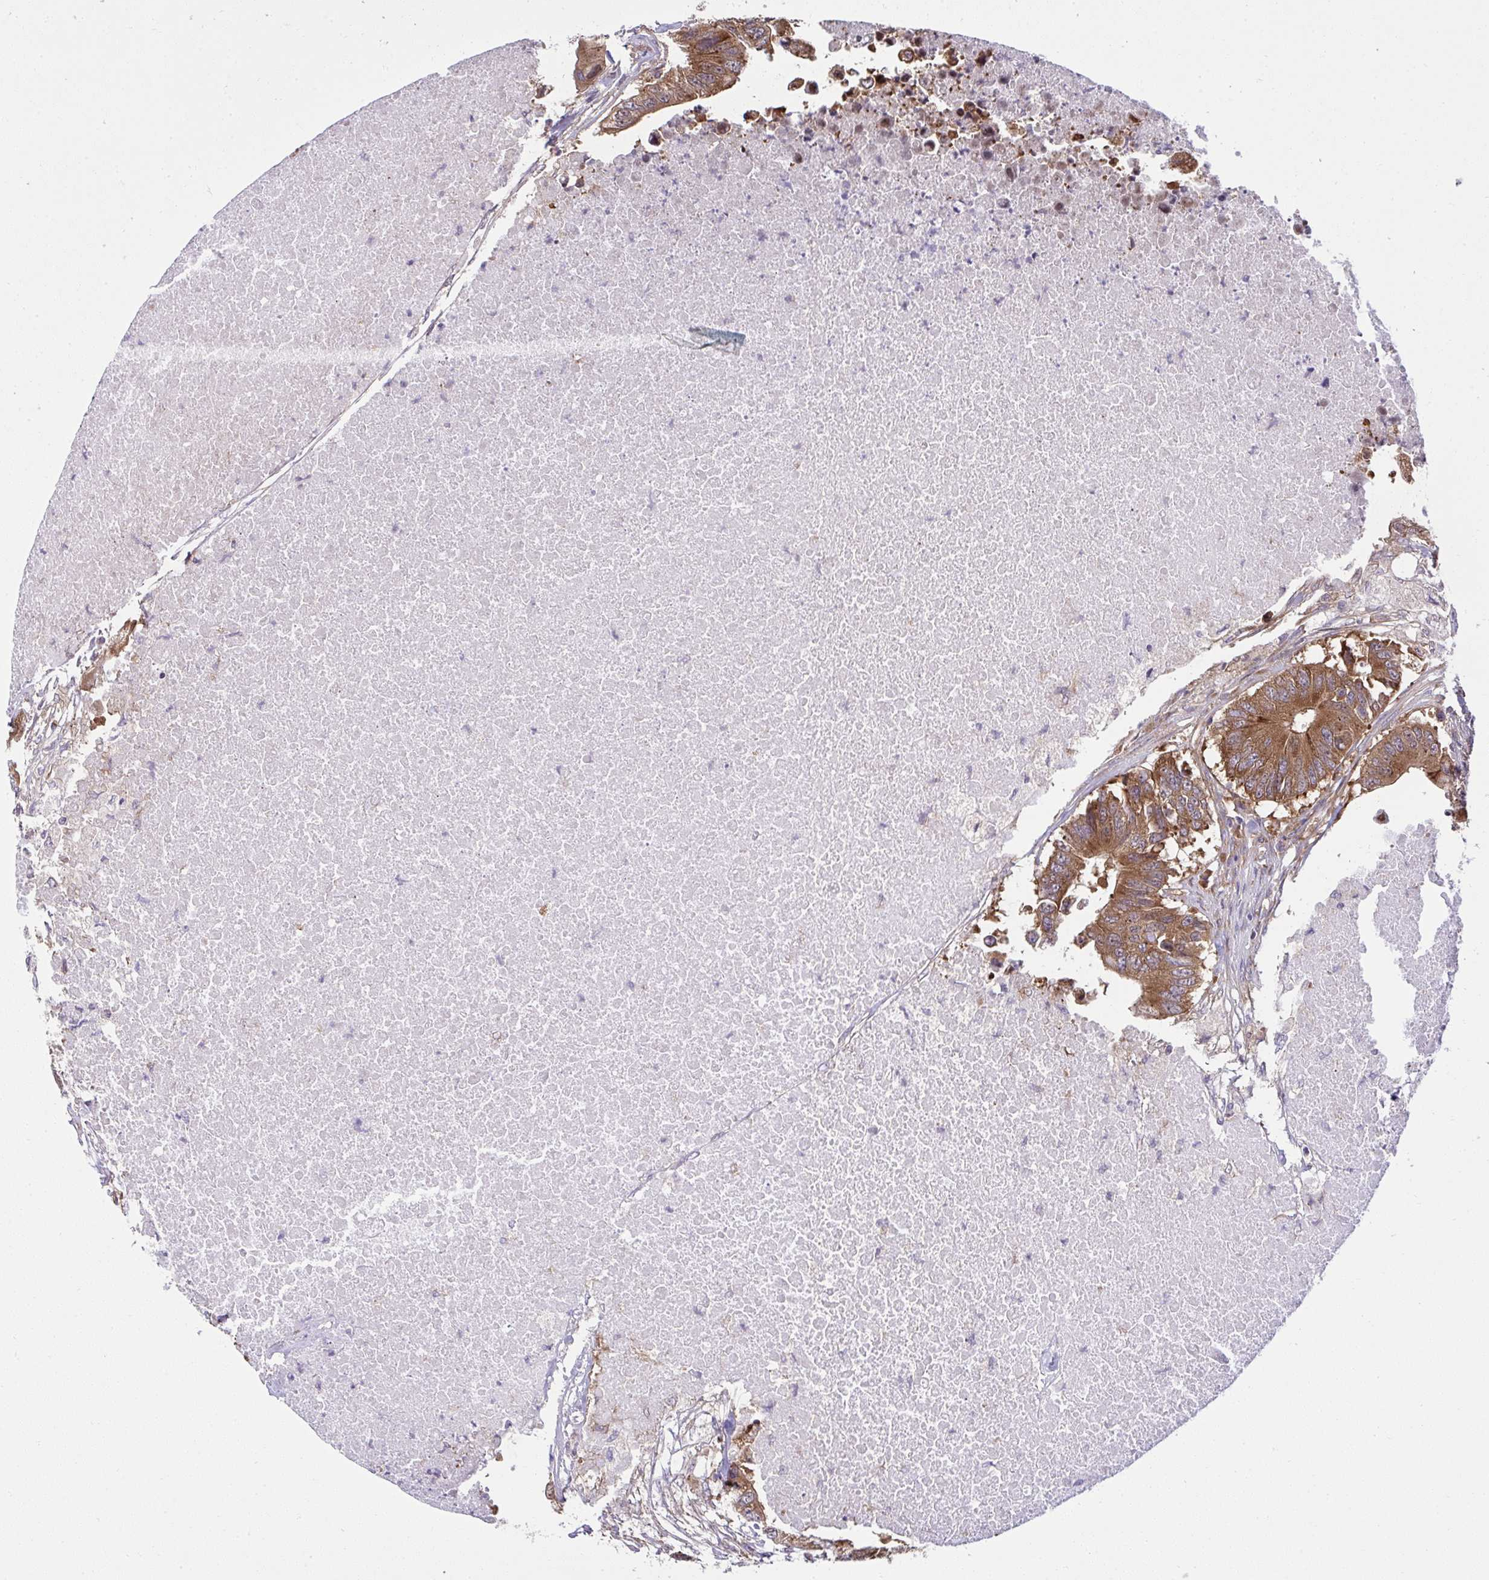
{"staining": {"intensity": "strong", "quantity": ">75%", "location": "cytoplasmic/membranous"}, "tissue": "colorectal cancer", "cell_type": "Tumor cells", "image_type": "cancer", "snomed": [{"axis": "morphology", "description": "Adenocarcinoma, NOS"}, {"axis": "topography", "description": "Colon"}], "caption": "Approximately >75% of tumor cells in adenocarcinoma (colorectal) exhibit strong cytoplasmic/membranous protein staining as visualized by brown immunohistochemical staining.", "gene": "RPS7", "patient": {"sex": "male", "age": 71}}